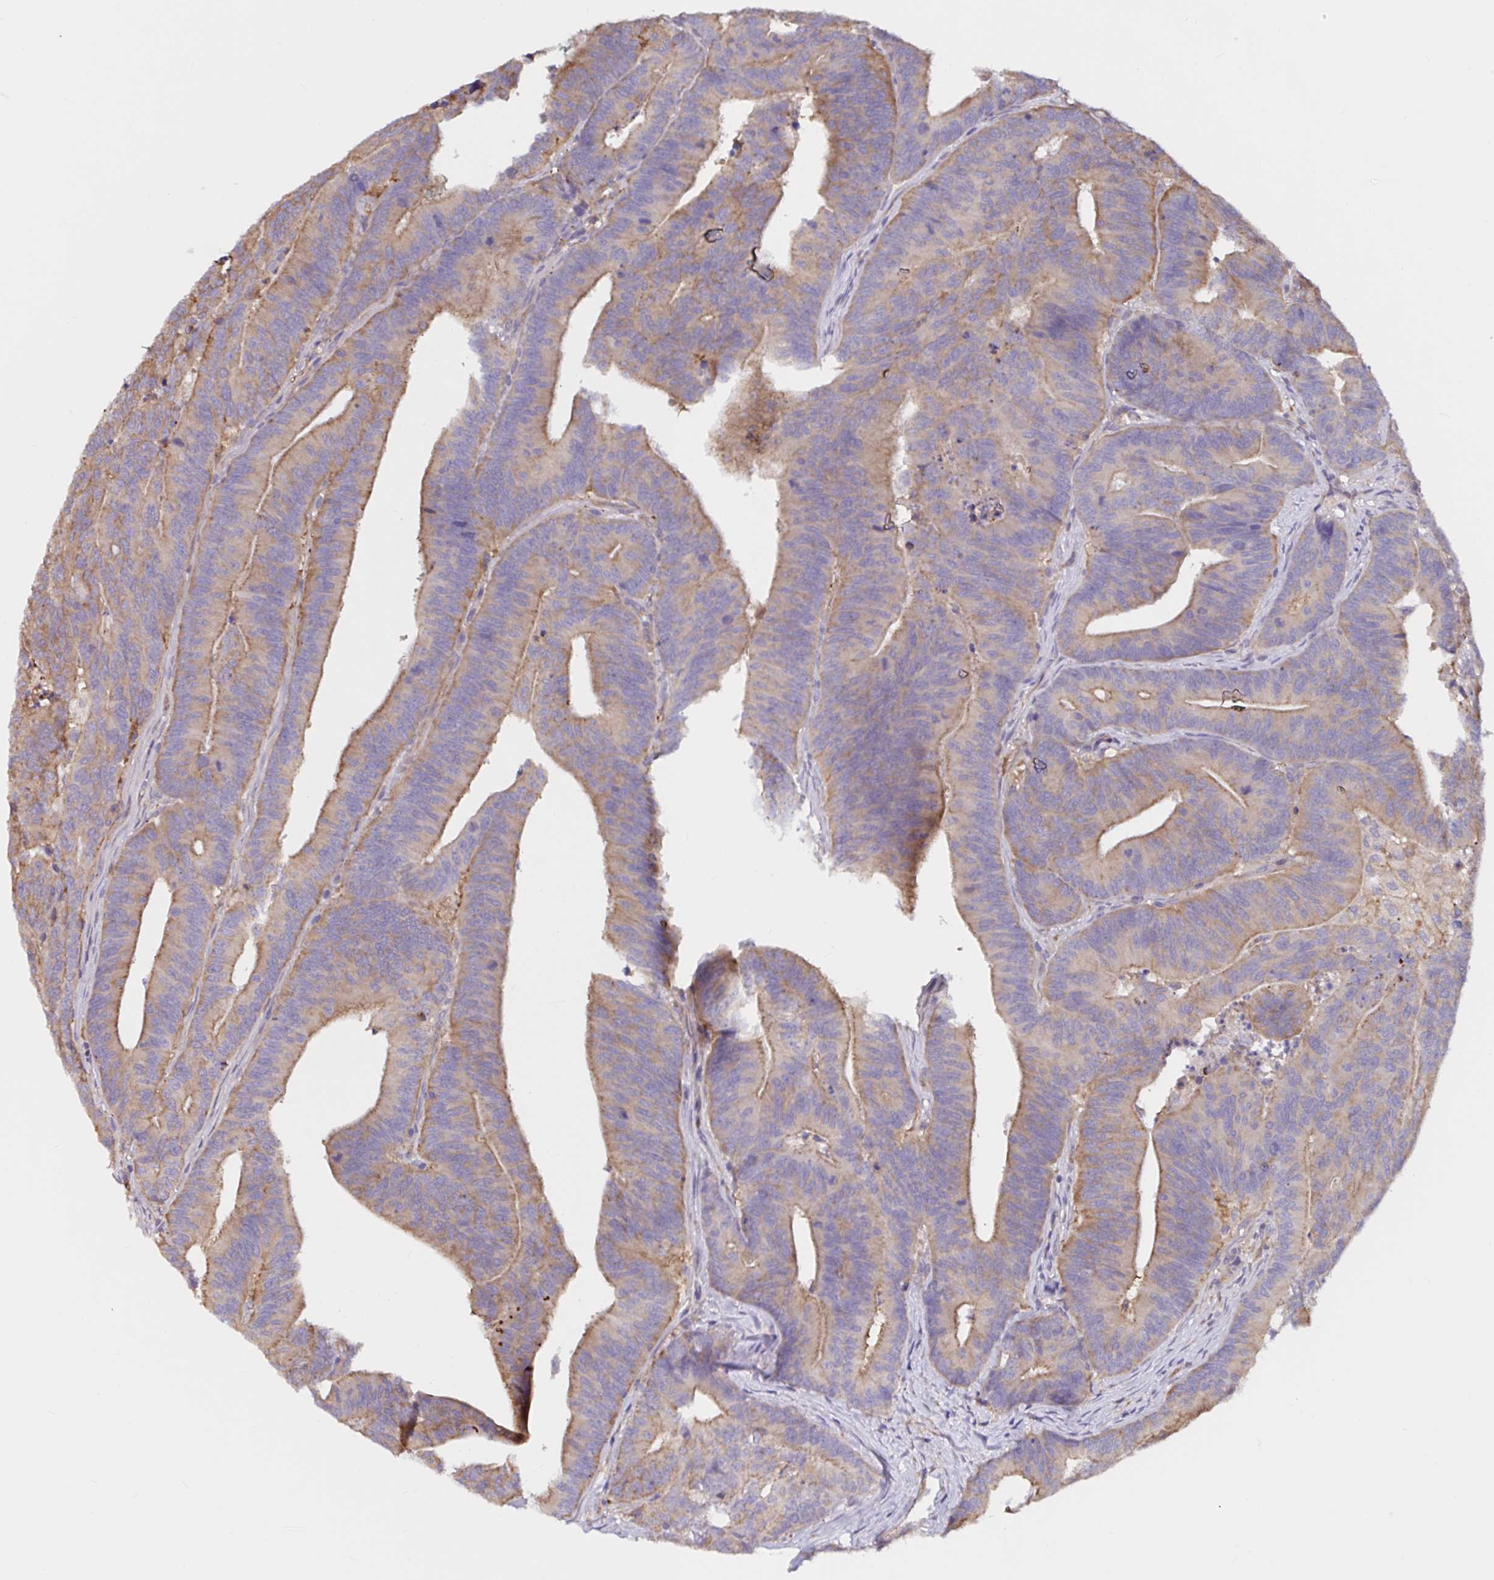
{"staining": {"intensity": "moderate", "quantity": "25%-75%", "location": "cytoplasmic/membranous"}, "tissue": "colorectal cancer", "cell_type": "Tumor cells", "image_type": "cancer", "snomed": [{"axis": "morphology", "description": "Adenocarcinoma, NOS"}, {"axis": "topography", "description": "Colon"}], "caption": "Immunohistochemistry micrograph of neoplastic tissue: adenocarcinoma (colorectal) stained using immunohistochemistry (IHC) shows medium levels of moderate protein expression localized specifically in the cytoplasmic/membranous of tumor cells, appearing as a cytoplasmic/membranous brown color.", "gene": "RSRP1", "patient": {"sex": "female", "age": 78}}